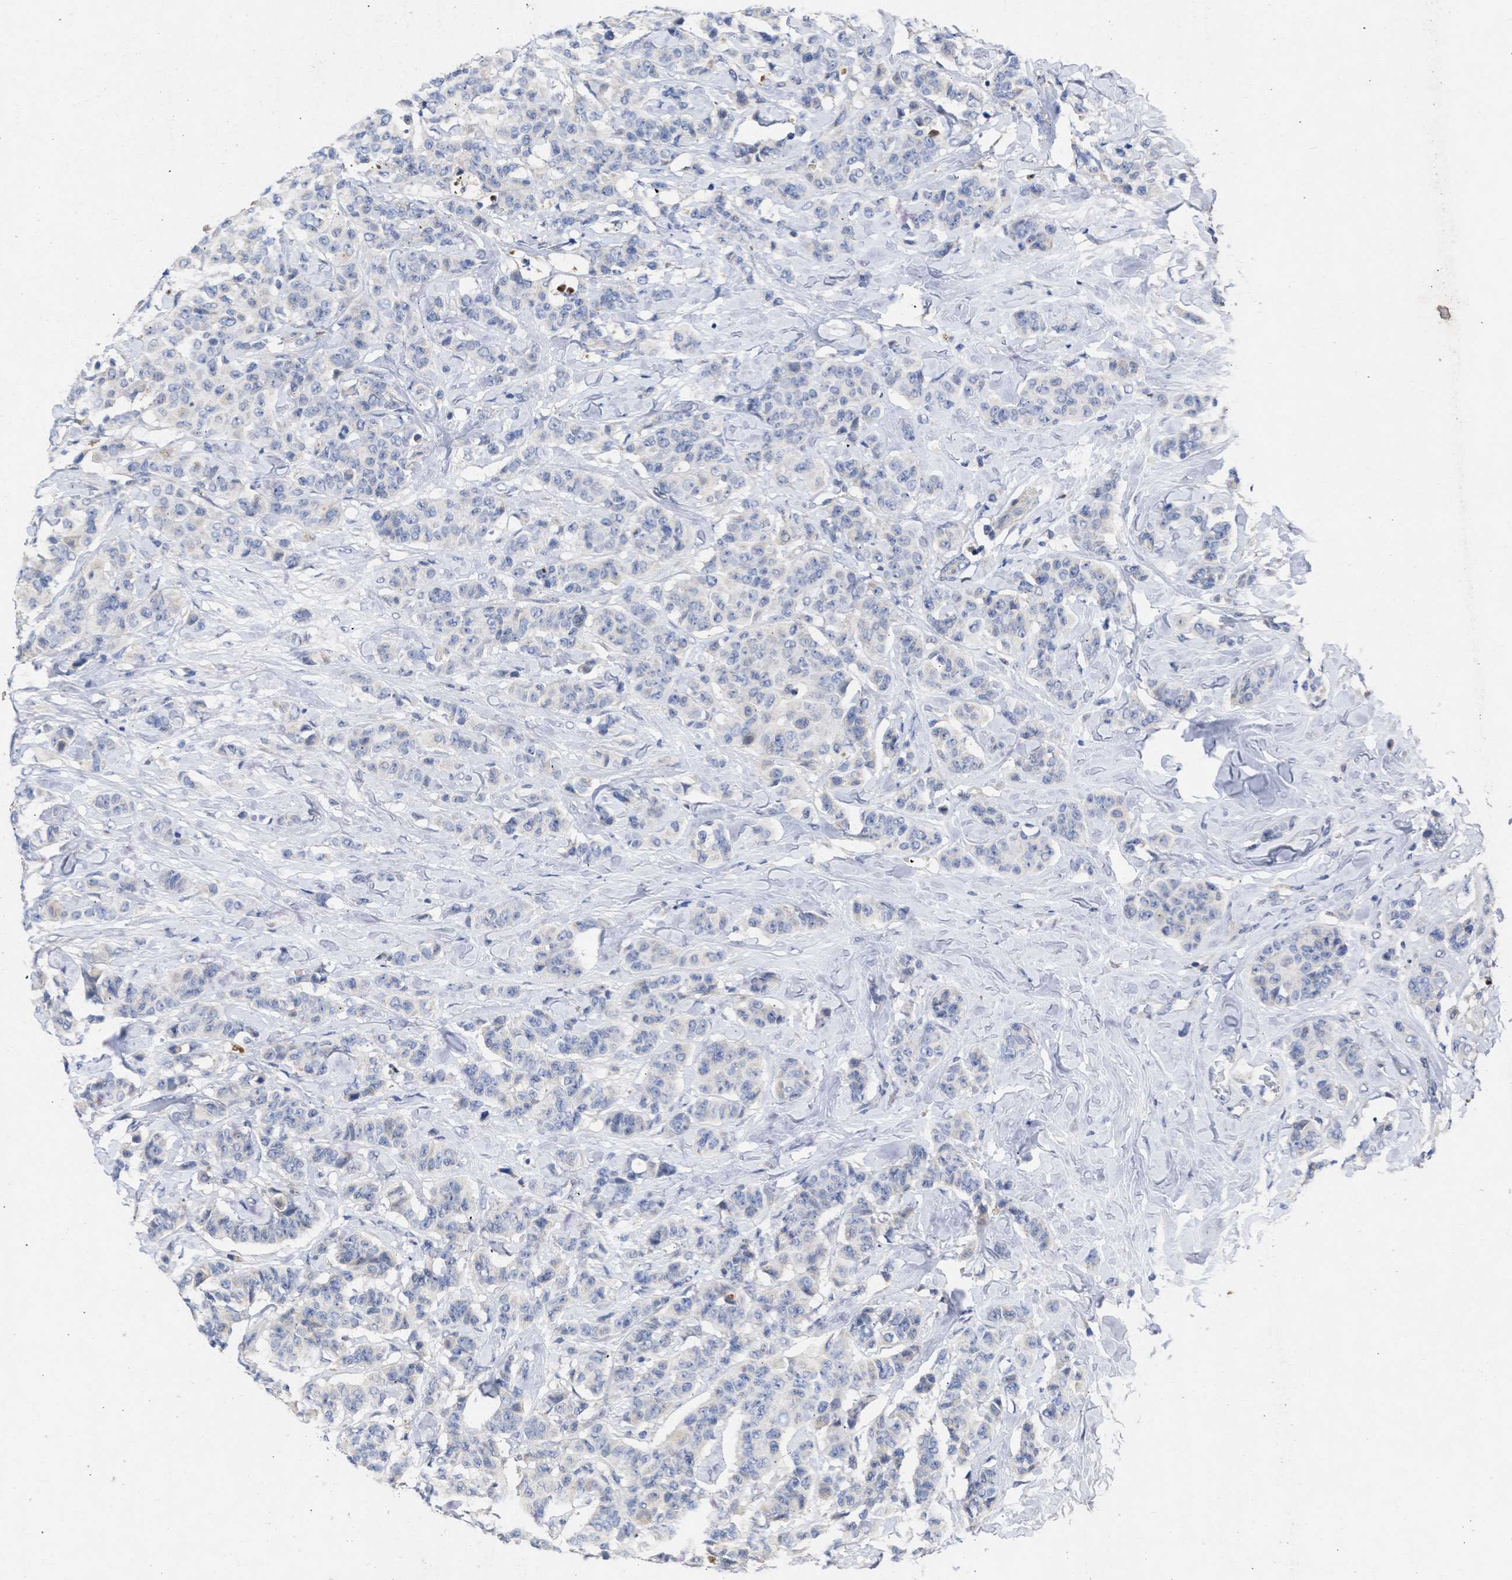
{"staining": {"intensity": "negative", "quantity": "none", "location": "none"}, "tissue": "breast cancer", "cell_type": "Tumor cells", "image_type": "cancer", "snomed": [{"axis": "morphology", "description": "Normal tissue, NOS"}, {"axis": "morphology", "description": "Duct carcinoma"}, {"axis": "topography", "description": "Breast"}], "caption": "Tumor cells are negative for protein expression in human breast infiltrating ductal carcinoma.", "gene": "ARHGEF4", "patient": {"sex": "female", "age": 40}}